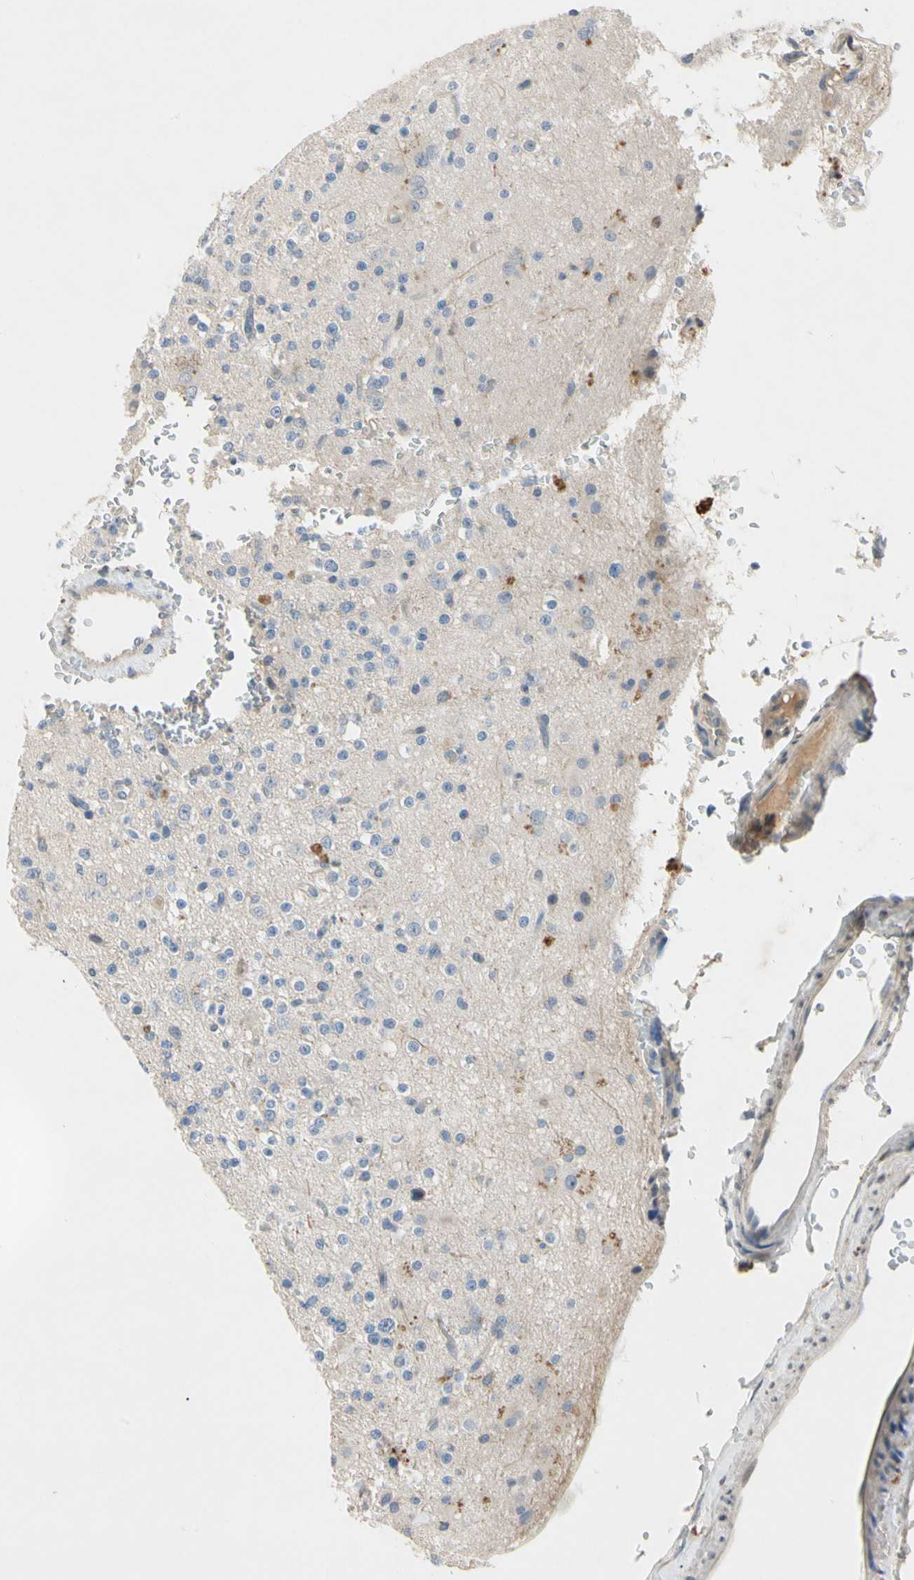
{"staining": {"intensity": "weak", "quantity": "<25%", "location": "cytoplasmic/membranous"}, "tissue": "glioma", "cell_type": "Tumor cells", "image_type": "cancer", "snomed": [{"axis": "morphology", "description": "Glioma, malignant, High grade"}, {"axis": "topography", "description": "Brain"}], "caption": "DAB (3,3'-diaminobenzidine) immunohistochemical staining of human glioma exhibits no significant positivity in tumor cells.", "gene": "GAS6", "patient": {"sex": "male", "age": 47}}